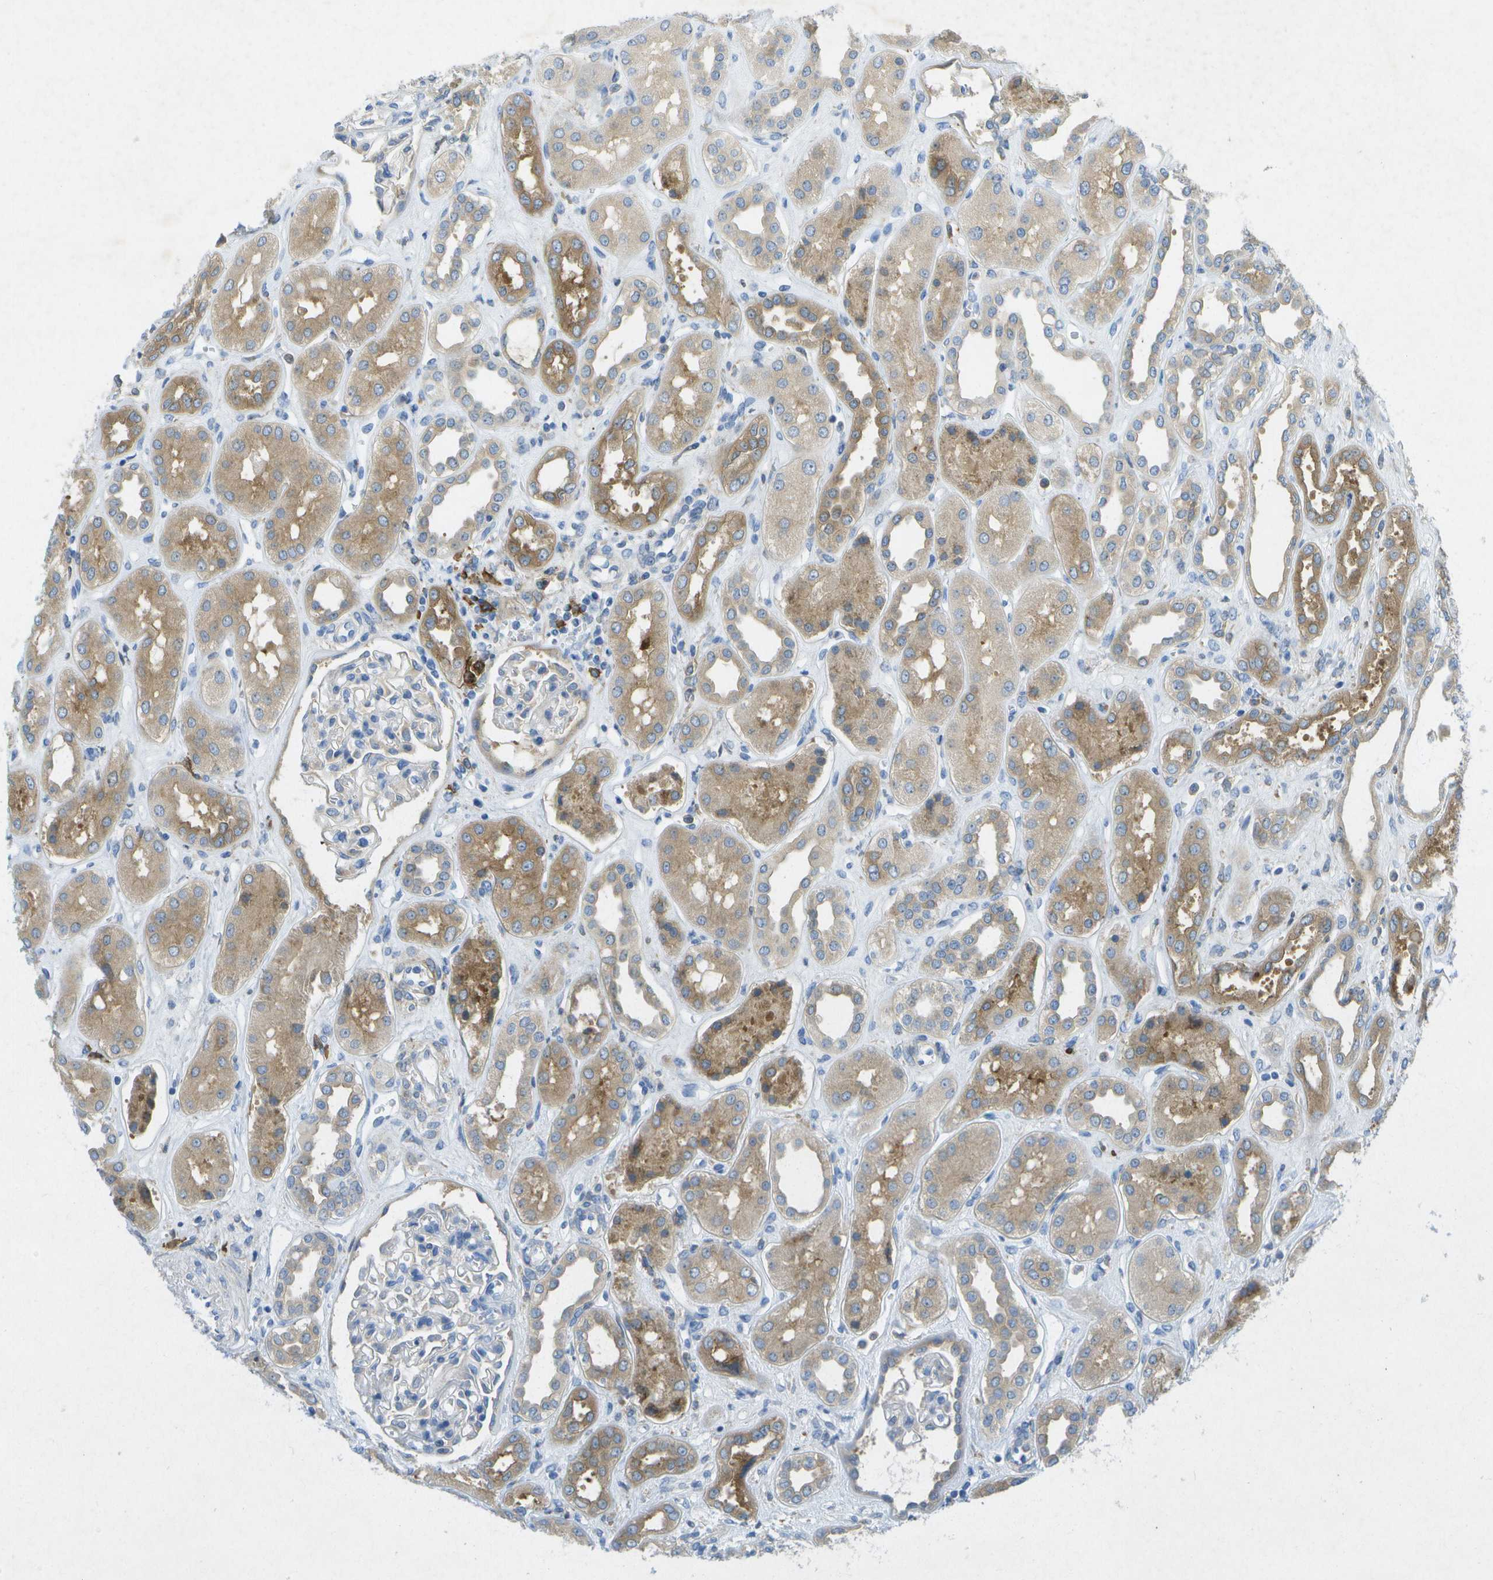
{"staining": {"intensity": "weak", "quantity": "<25%", "location": "cytoplasmic/membranous"}, "tissue": "kidney", "cell_type": "Cells in glomeruli", "image_type": "normal", "snomed": [{"axis": "morphology", "description": "Normal tissue, NOS"}, {"axis": "topography", "description": "Kidney"}], "caption": "This is an IHC histopathology image of unremarkable kidney. There is no staining in cells in glomeruli.", "gene": "WNK2", "patient": {"sex": "male", "age": 59}}